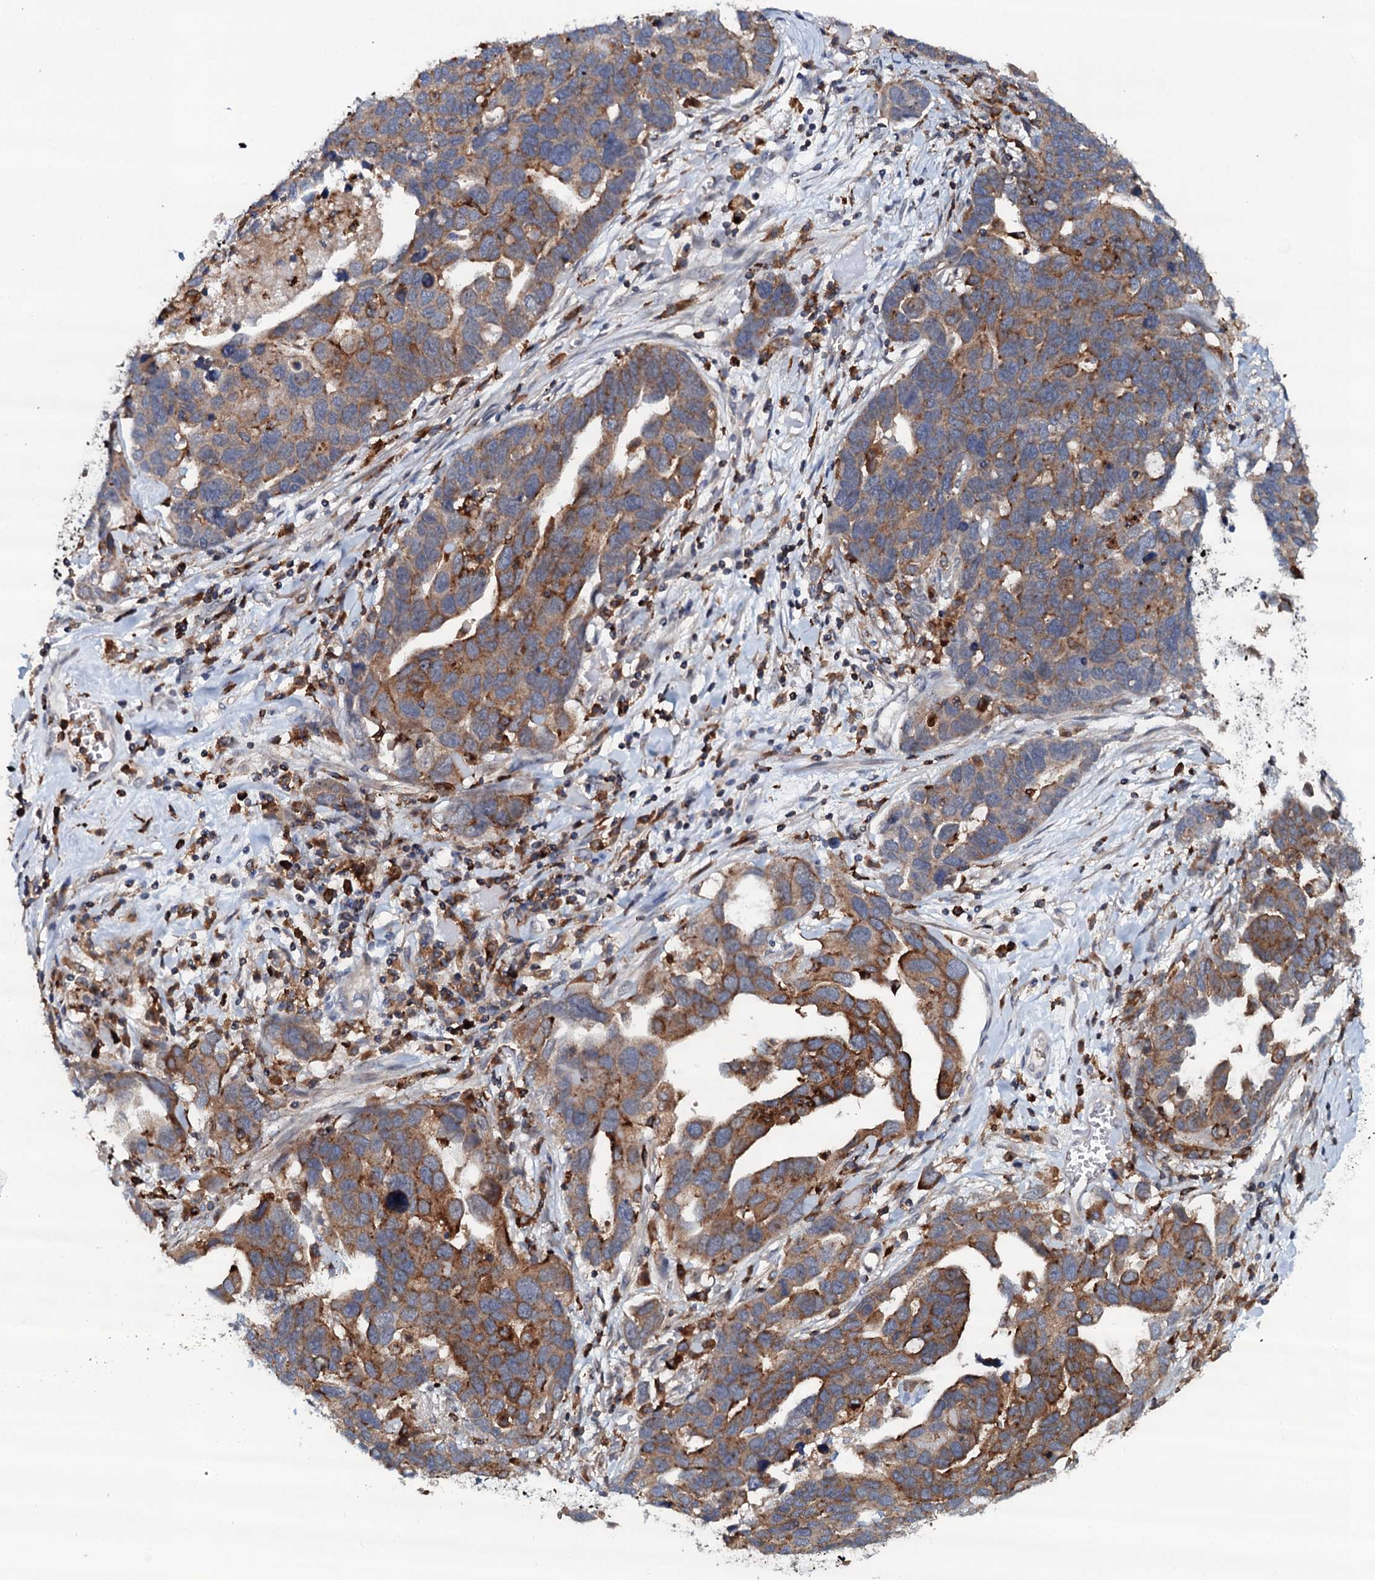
{"staining": {"intensity": "strong", "quantity": "25%-75%", "location": "cytoplasmic/membranous"}, "tissue": "ovarian cancer", "cell_type": "Tumor cells", "image_type": "cancer", "snomed": [{"axis": "morphology", "description": "Cystadenocarcinoma, serous, NOS"}, {"axis": "topography", "description": "Ovary"}], "caption": "Immunohistochemistry of ovarian cancer (serous cystadenocarcinoma) displays high levels of strong cytoplasmic/membranous staining in about 25%-75% of tumor cells. The staining is performed using DAB brown chromogen to label protein expression. The nuclei are counter-stained blue using hematoxylin.", "gene": "VAMP8", "patient": {"sex": "female", "age": 54}}